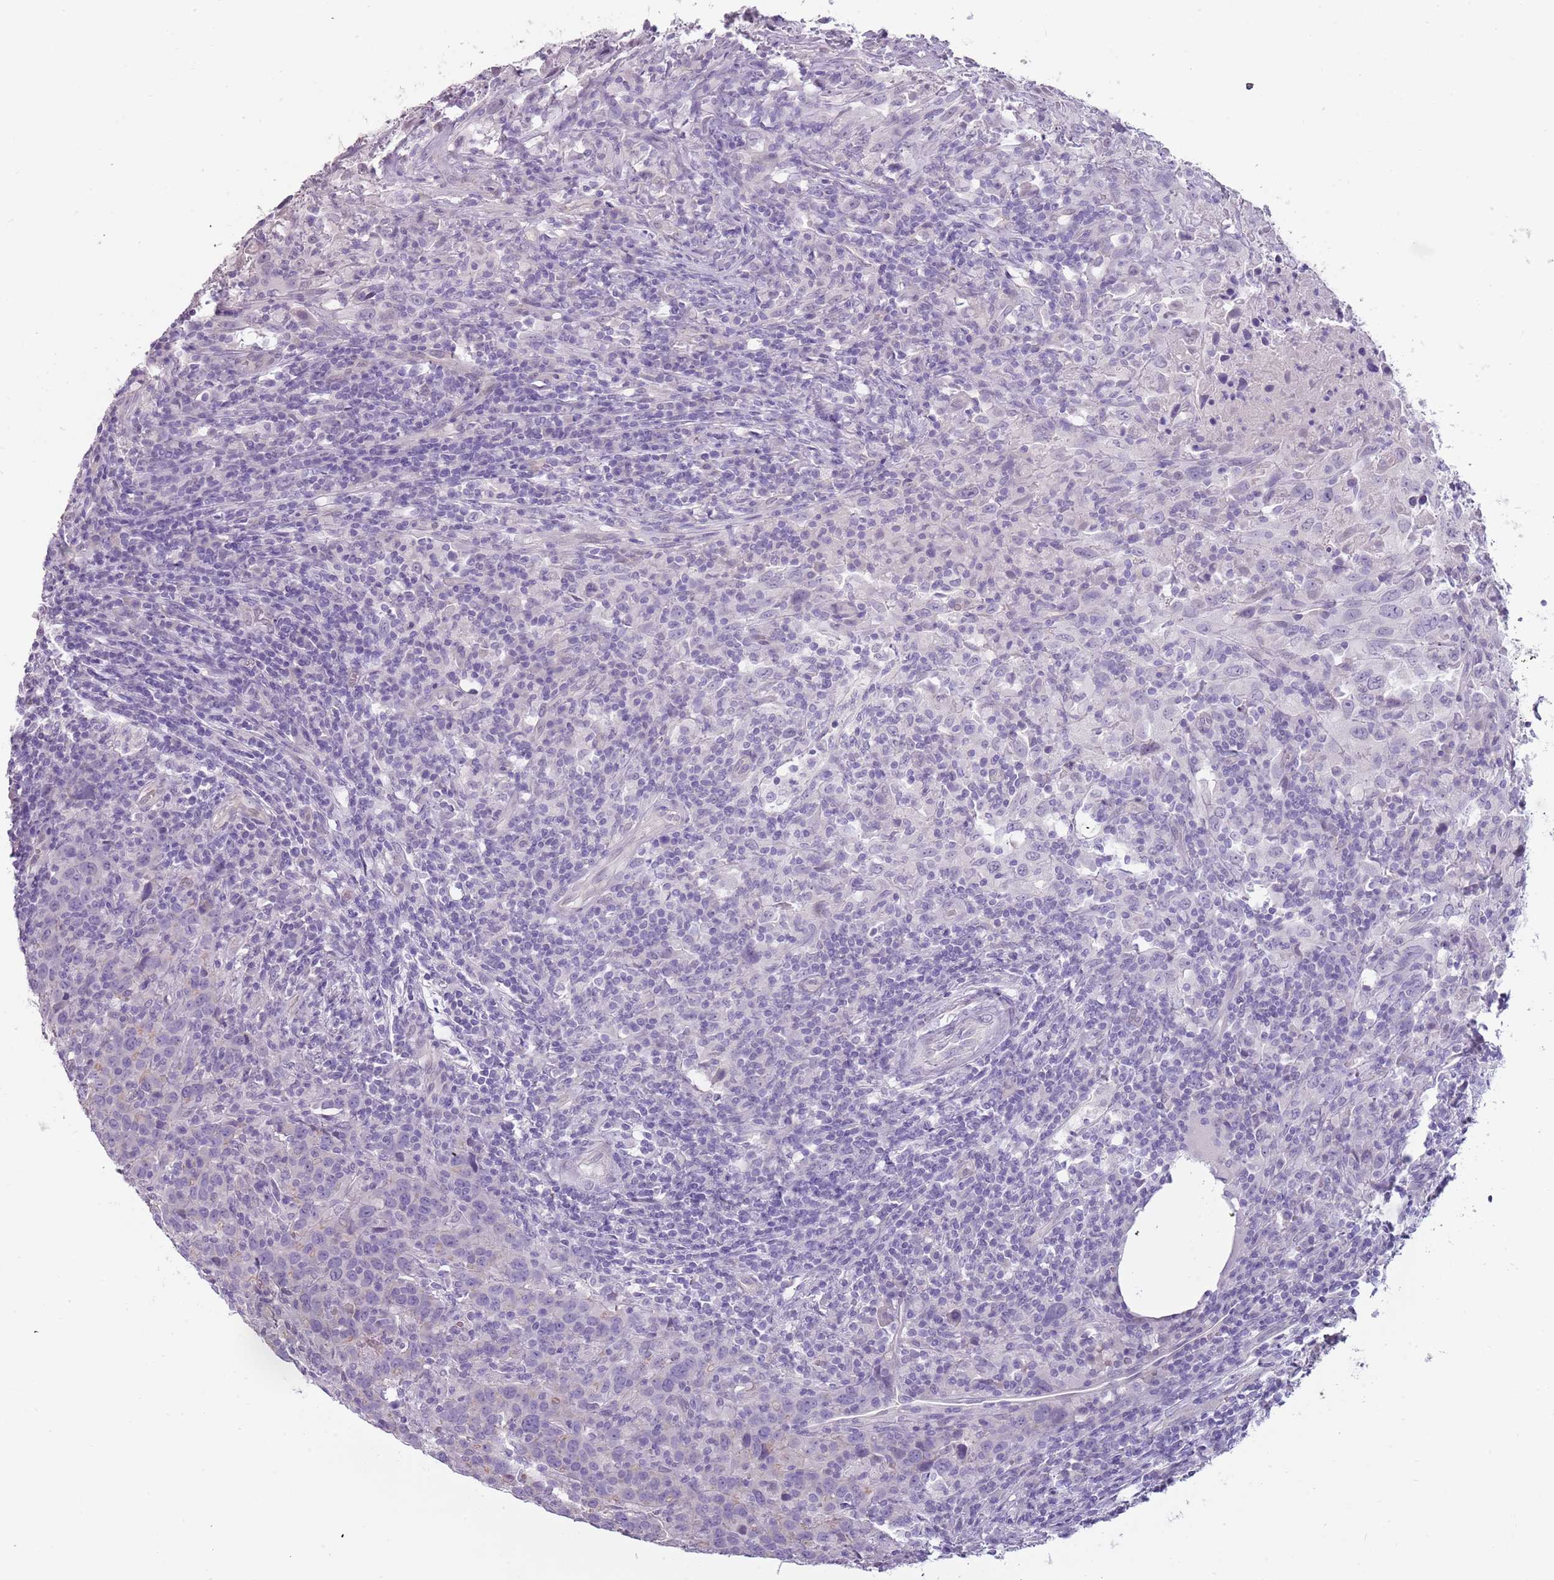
{"staining": {"intensity": "negative", "quantity": "none", "location": "none"}, "tissue": "urothelial cancer", "cell_type": "Tumor cells", "image_type": "cancer", "snomed": [{"axis": "morphology", "description": "Urothelial carcinoma, High grade"}, {"axis": "topography", "description": "Urinary bladder"}], "caption": "Human high-grade urothelial carcinoma stained for a protein using IHC exhibits no expression in tumor cells.", "gene": "RFX2", "patient": {"sex": "male", "age": 61}}